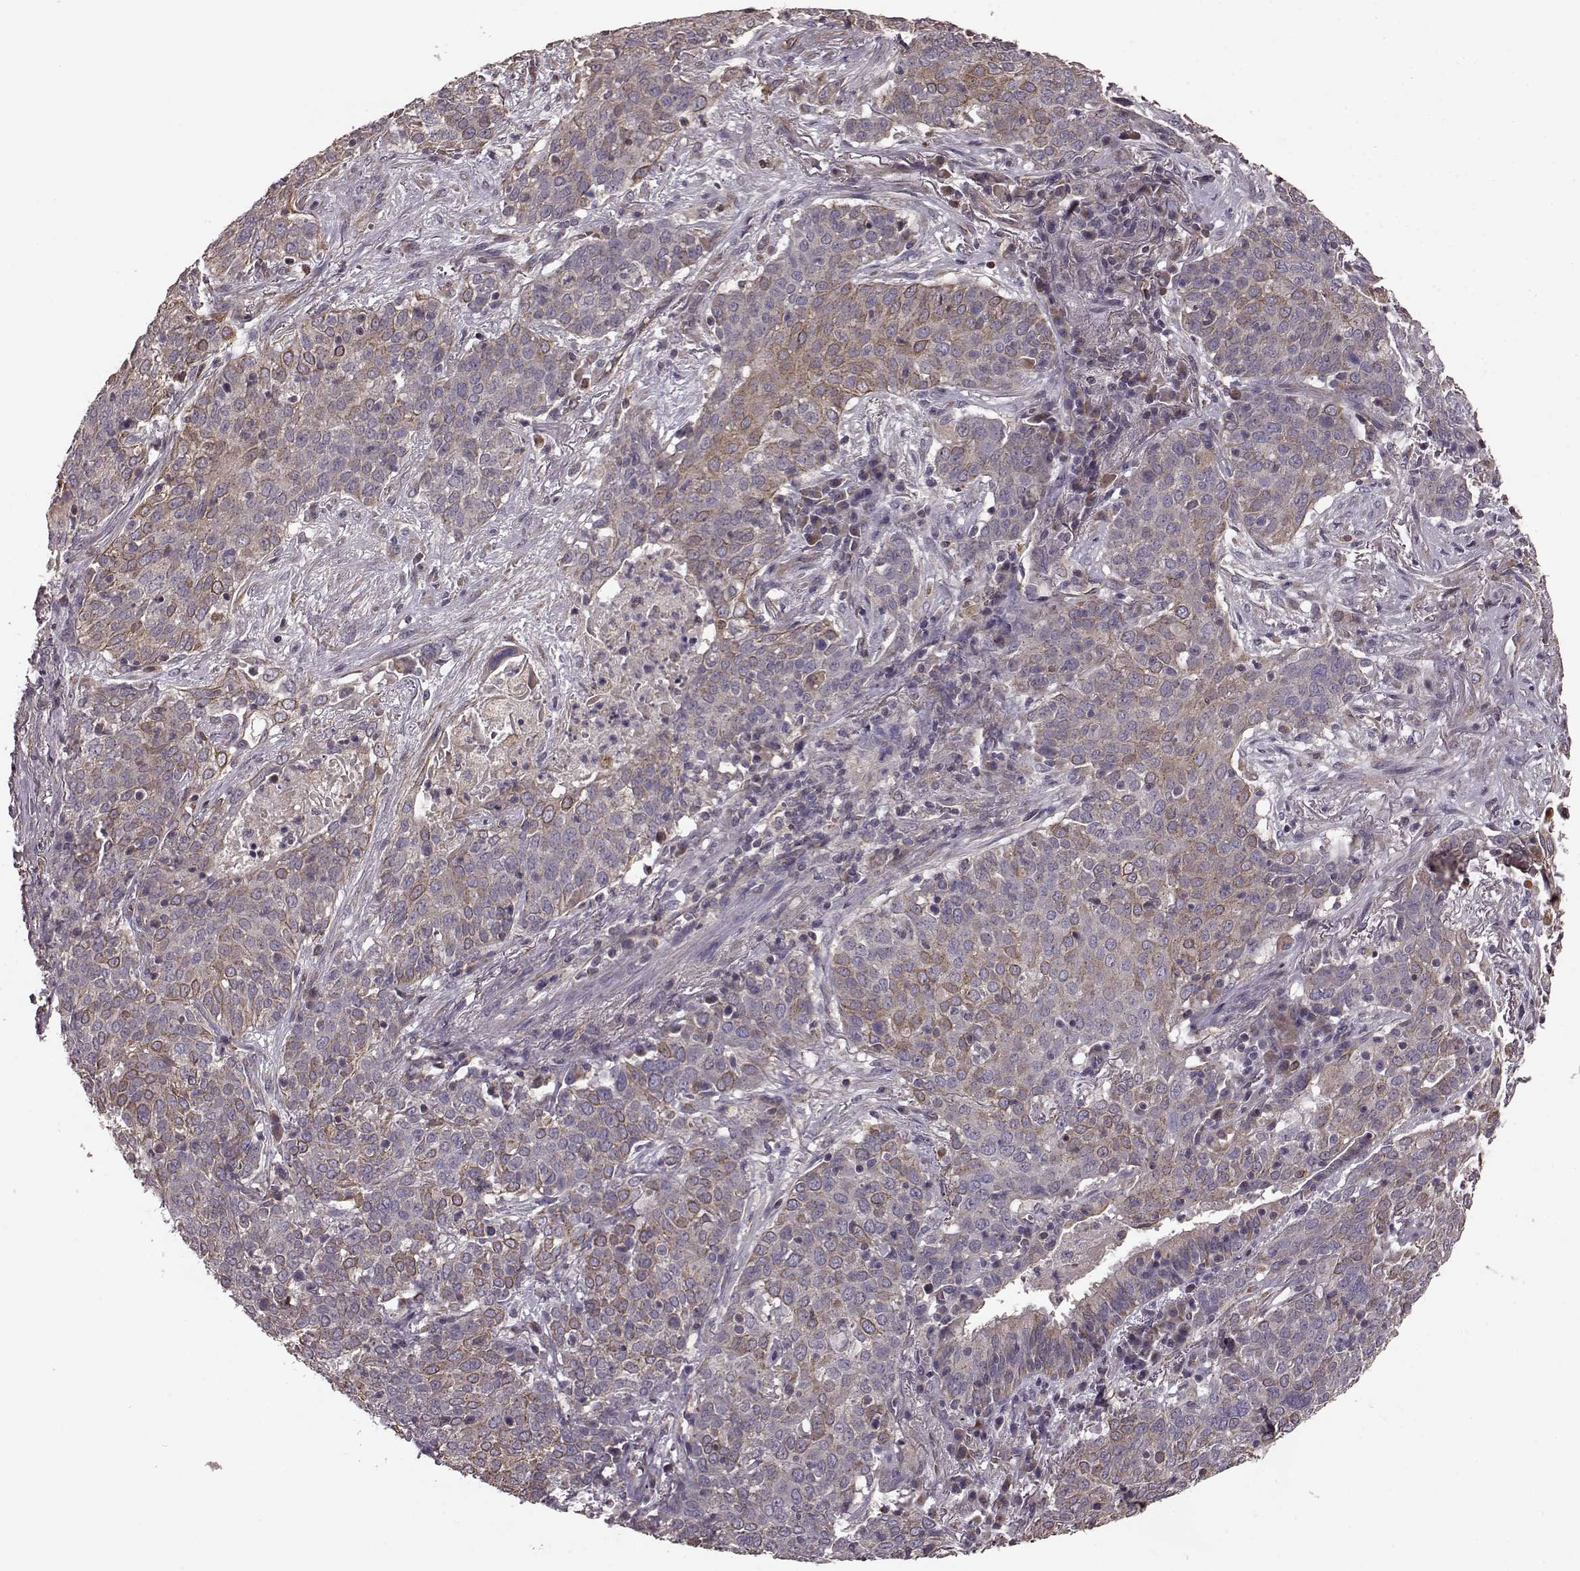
{"staining": {"intensity": "moderate", "quantity": ">75%", "location": "cytoplasmic/membranous"}, "tissue": "lung cancer", "cell_type": "Tumor cells", "image_type": "cancer", "snomed": [{"axis": "morphology", "description": "Squamous cell carcinoma, NOS"}, {"axis": "topography", "description": "Lung"}], "caption": "Human lung cancer stained with a protein marker exhibits moderate staining in tumor cells.", "gene": "NTF3", "patient": {"sex": "male", "age": 82}}